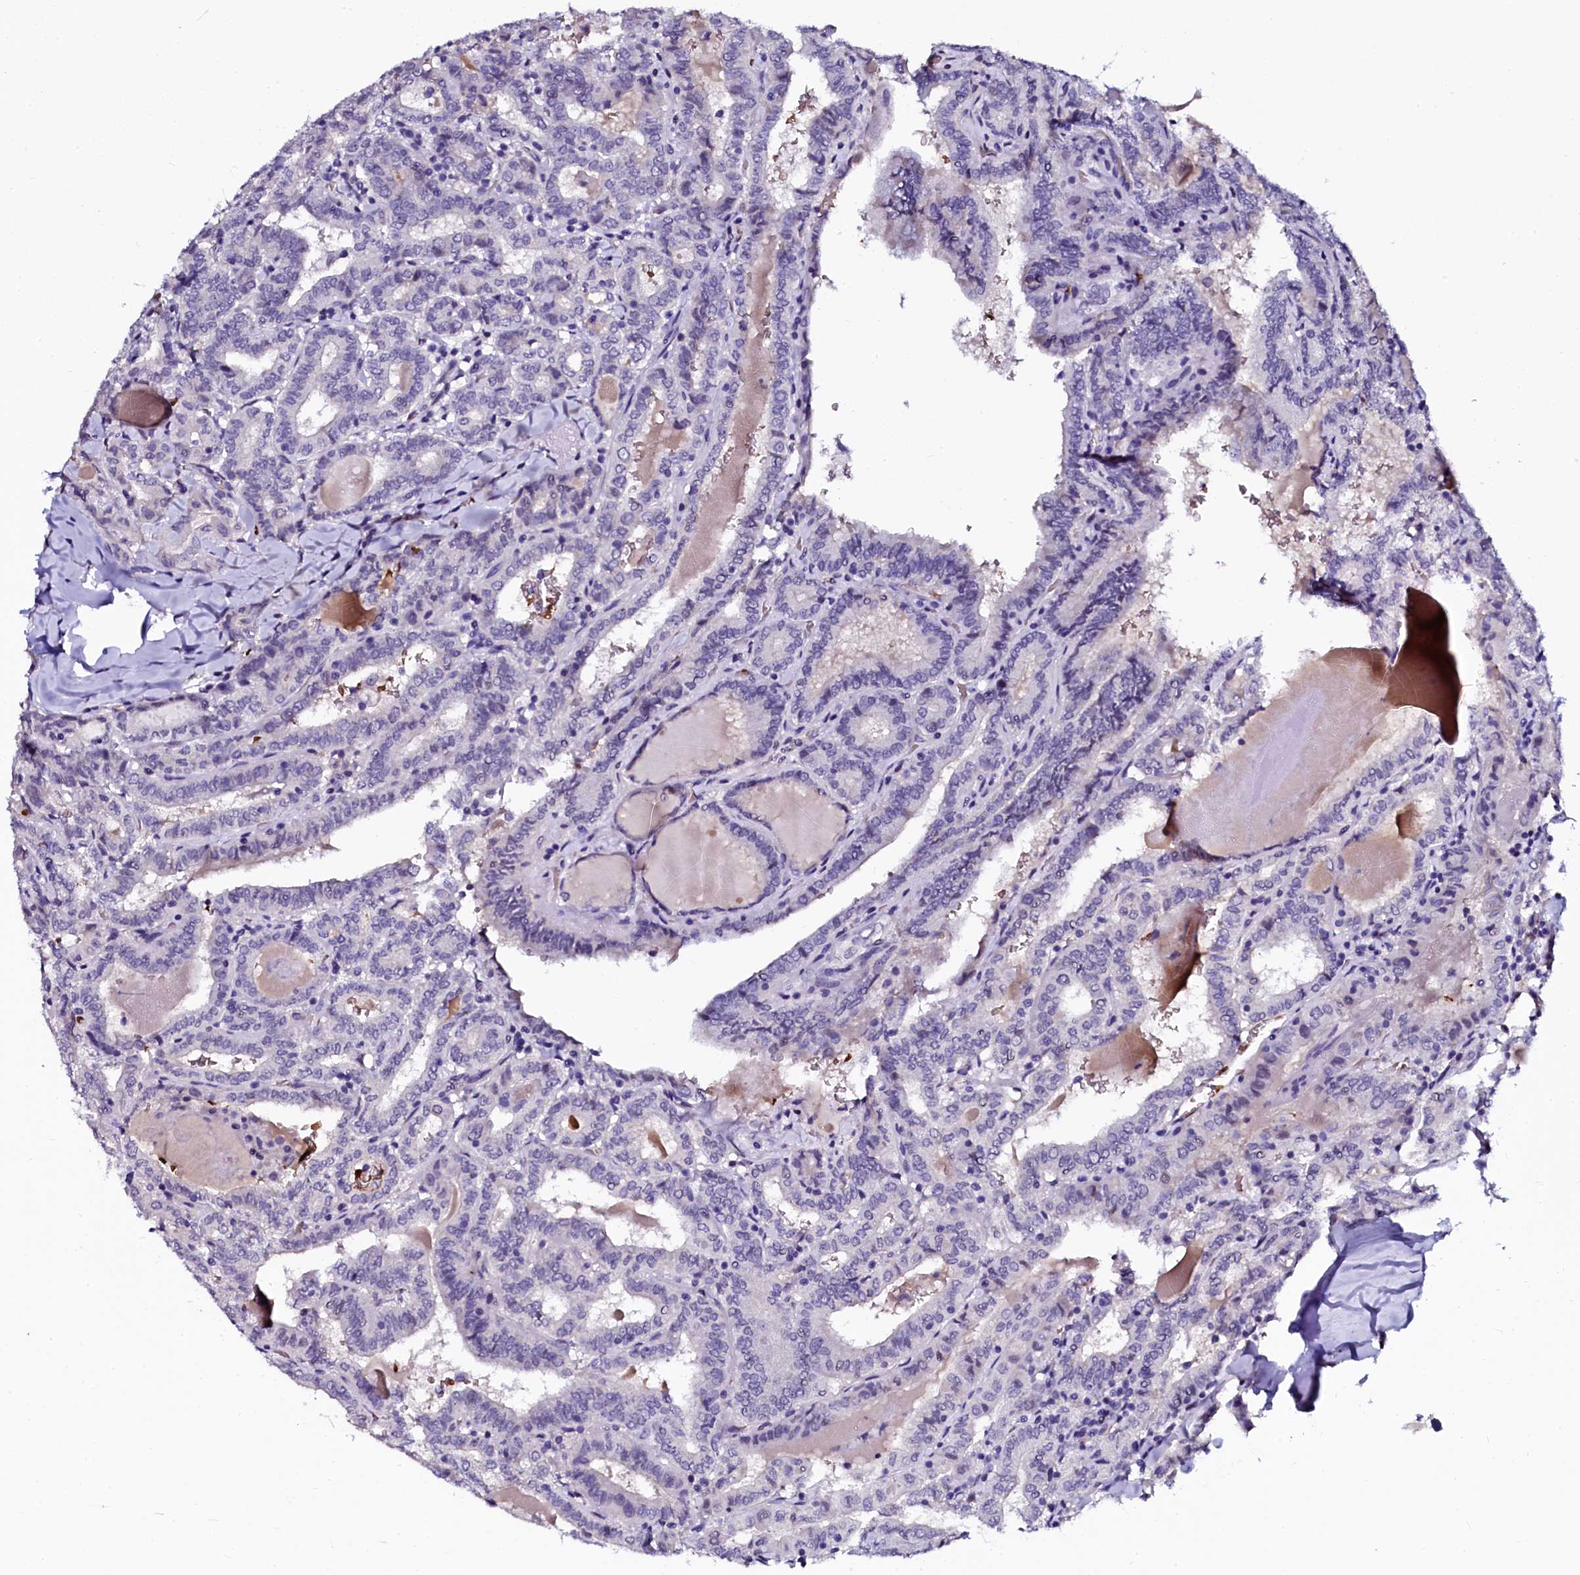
{"staining": {"intensity": "negative", "quantity": "none", "location": "none"}, "tissue": "thyroid cancer", "cell_type": "Tumor cells", "image_type": "cancer", "snomed": [{"axis": "morphology", "description": "Papillary adenocarcinoma, NOS"}, {"axis": "topography", "description": "Thyroid gland"}], "caption": "High magnification brightfield microscopy of thyroid cancer (papillary adenocarcinoma) stained with DAB (brown) and counterstained with hematoxylin (blue): tumor cells show no significant expression.", "gene": "CTDSPL2", "patient": {"sex": "female", "age": 72}}